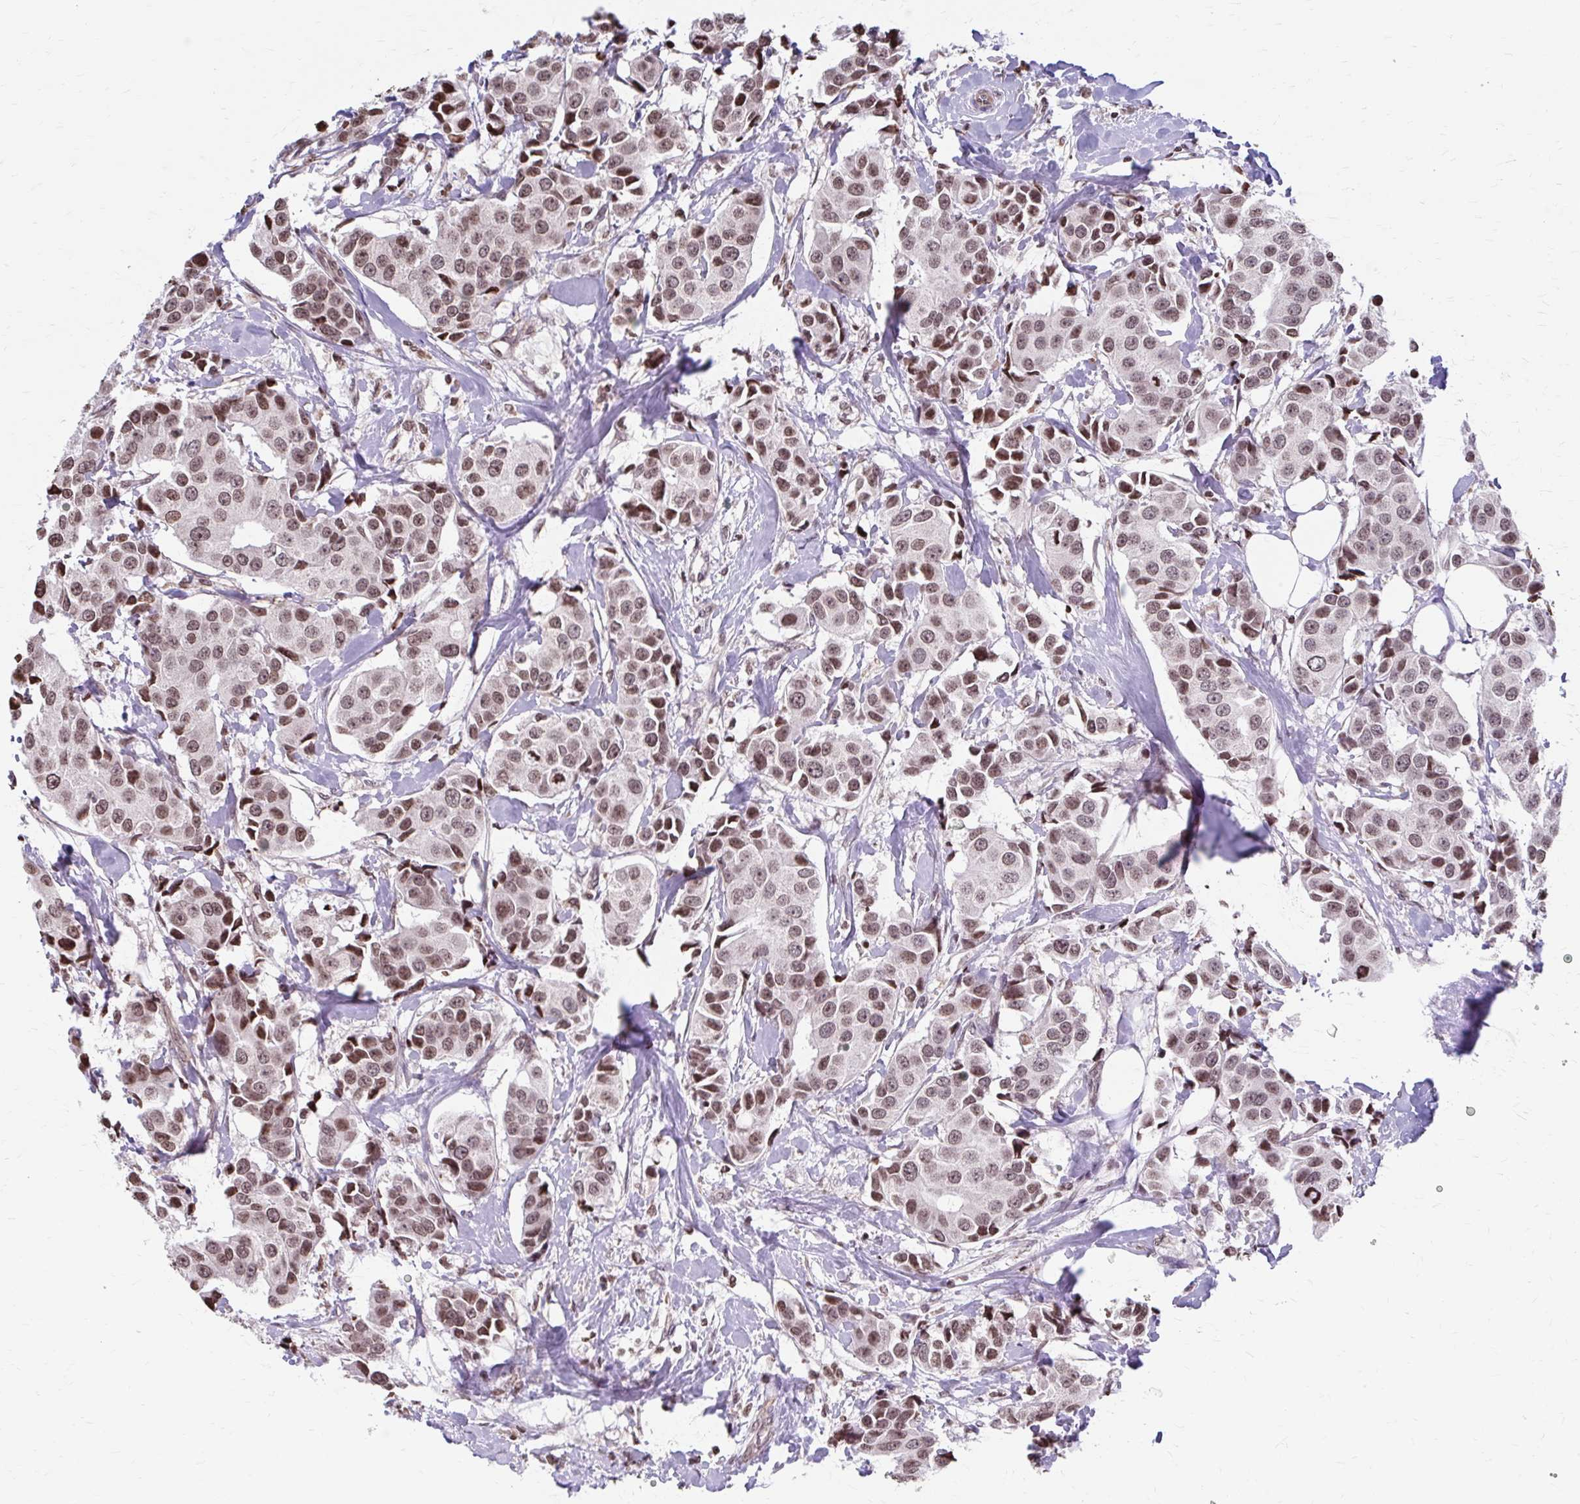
{"staining": {"intensity": "moderate", "quantity": ">75%", "location": "nuclear"}, "tissue": "breast cancer", "cell_type": "Tumor cells", "image_type": "cancer", "snomed": [{"axis": "morphology", "description": "Normal tissue, NOS"}, {"axis": "morphology", "description": "Duct carcinoma"}, {"axis": "topography", "description": "Breast"}], "caption": "High-power microscopy captured an IHC photomicrograph of intraductal carcinoma (breast), revealing moderate nuclear expression in approximately >75% of tumor cells. Nuclei are stained in blue.", "gene": "ORC3", "patient": {"sex": "female", "age": 39}}